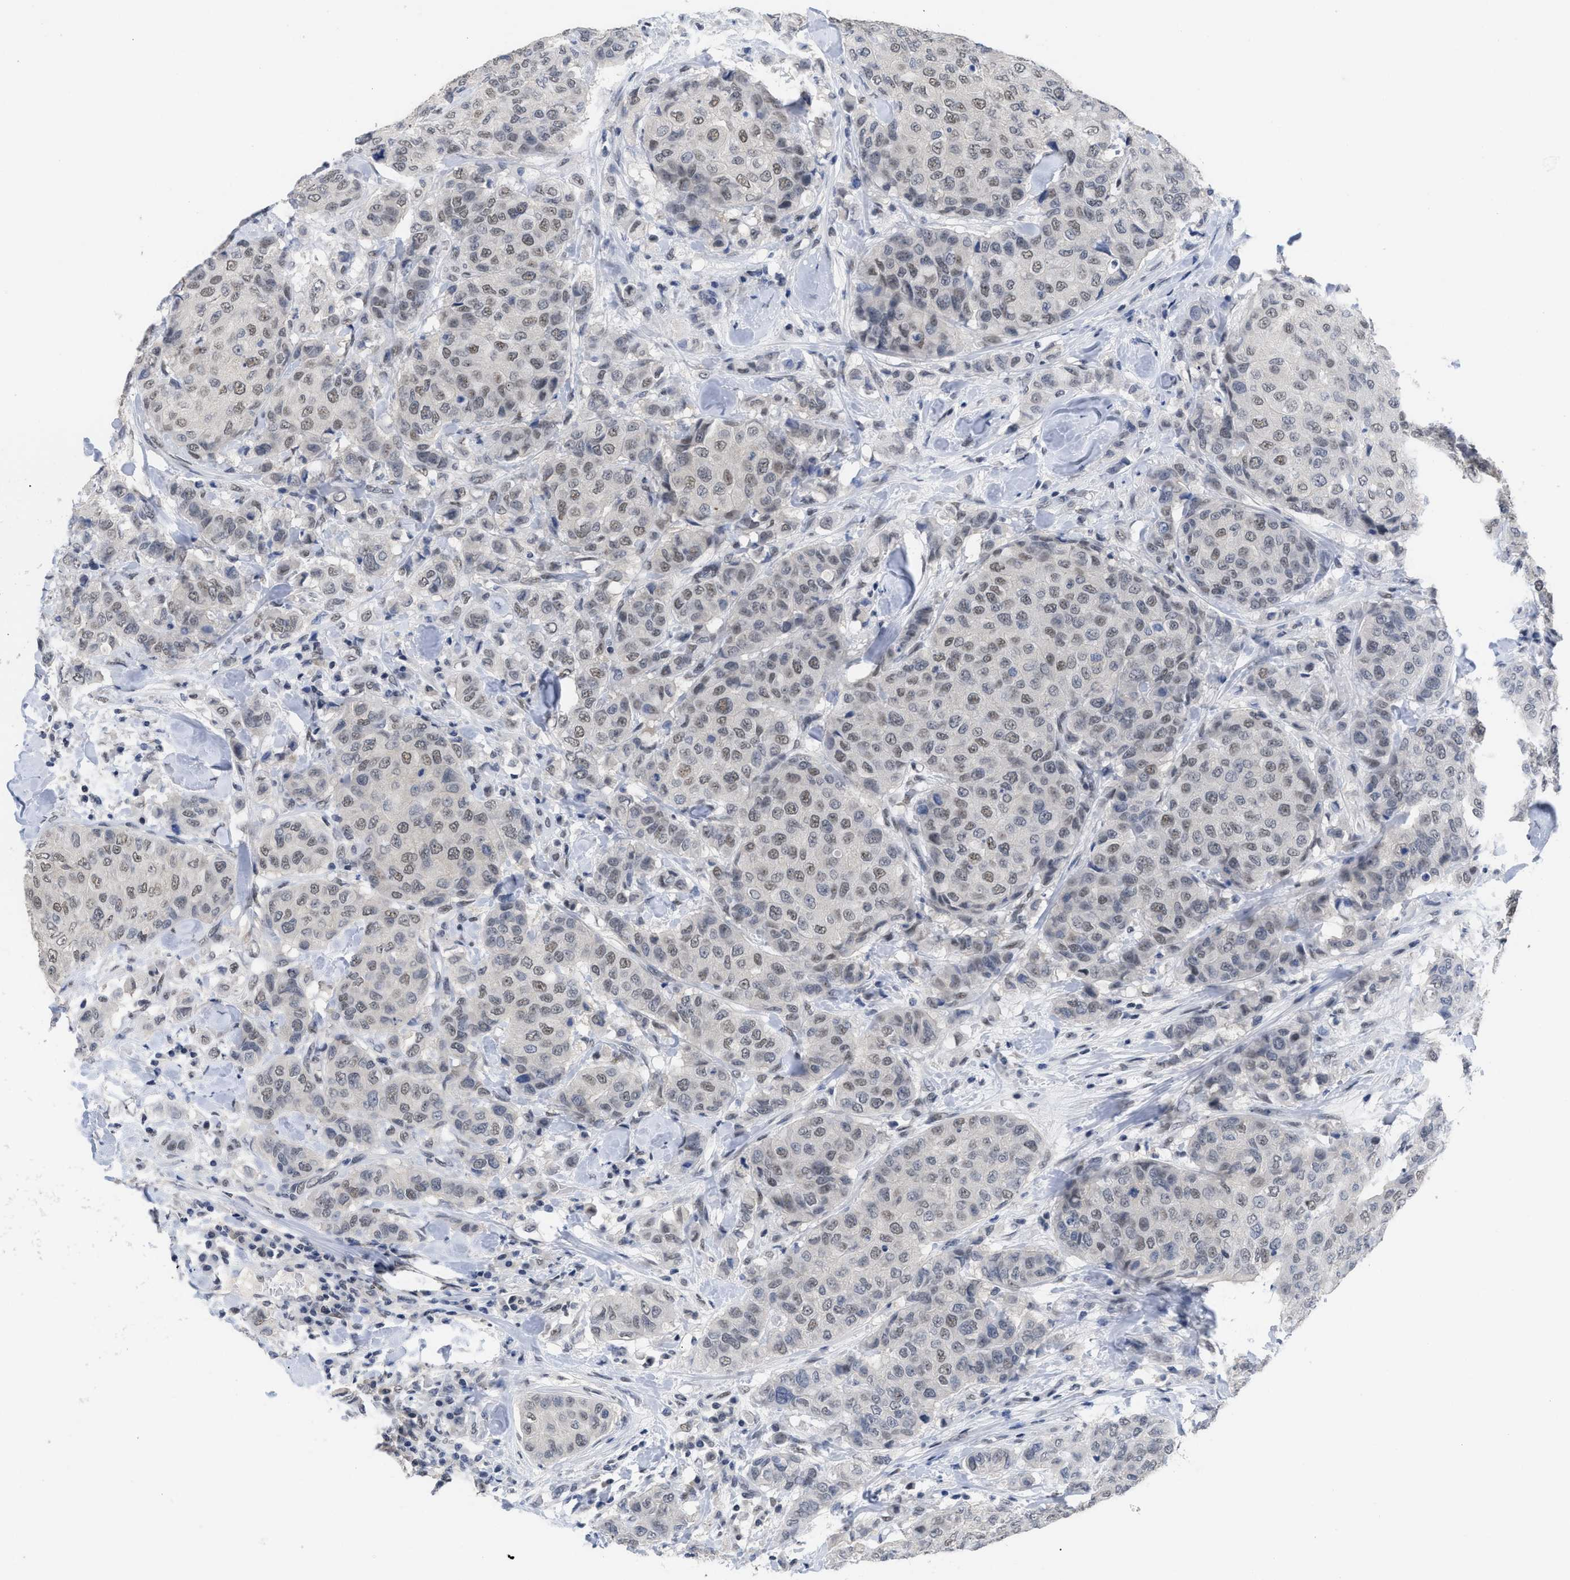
{"staining": {"intensity": "weak", "quantity": ">75%", "location": "nuclear"}, "tissue": "breast cancer", "cell_type": "Tumor cells", "image_type": "cancer", "snomed": [{"axis": "morphology", "description": "Duct carcinoma"}, {"axis": "topography", "description": "Breast"}], "caption": "Brown immunohistochemical staining in human breast invasive ductal carcinoma demonstrates weak nuclear staining in approximately >75% of tumor cells.", "gene": "GGNBP2", "patient": {"sex": "female", "age": 27}}